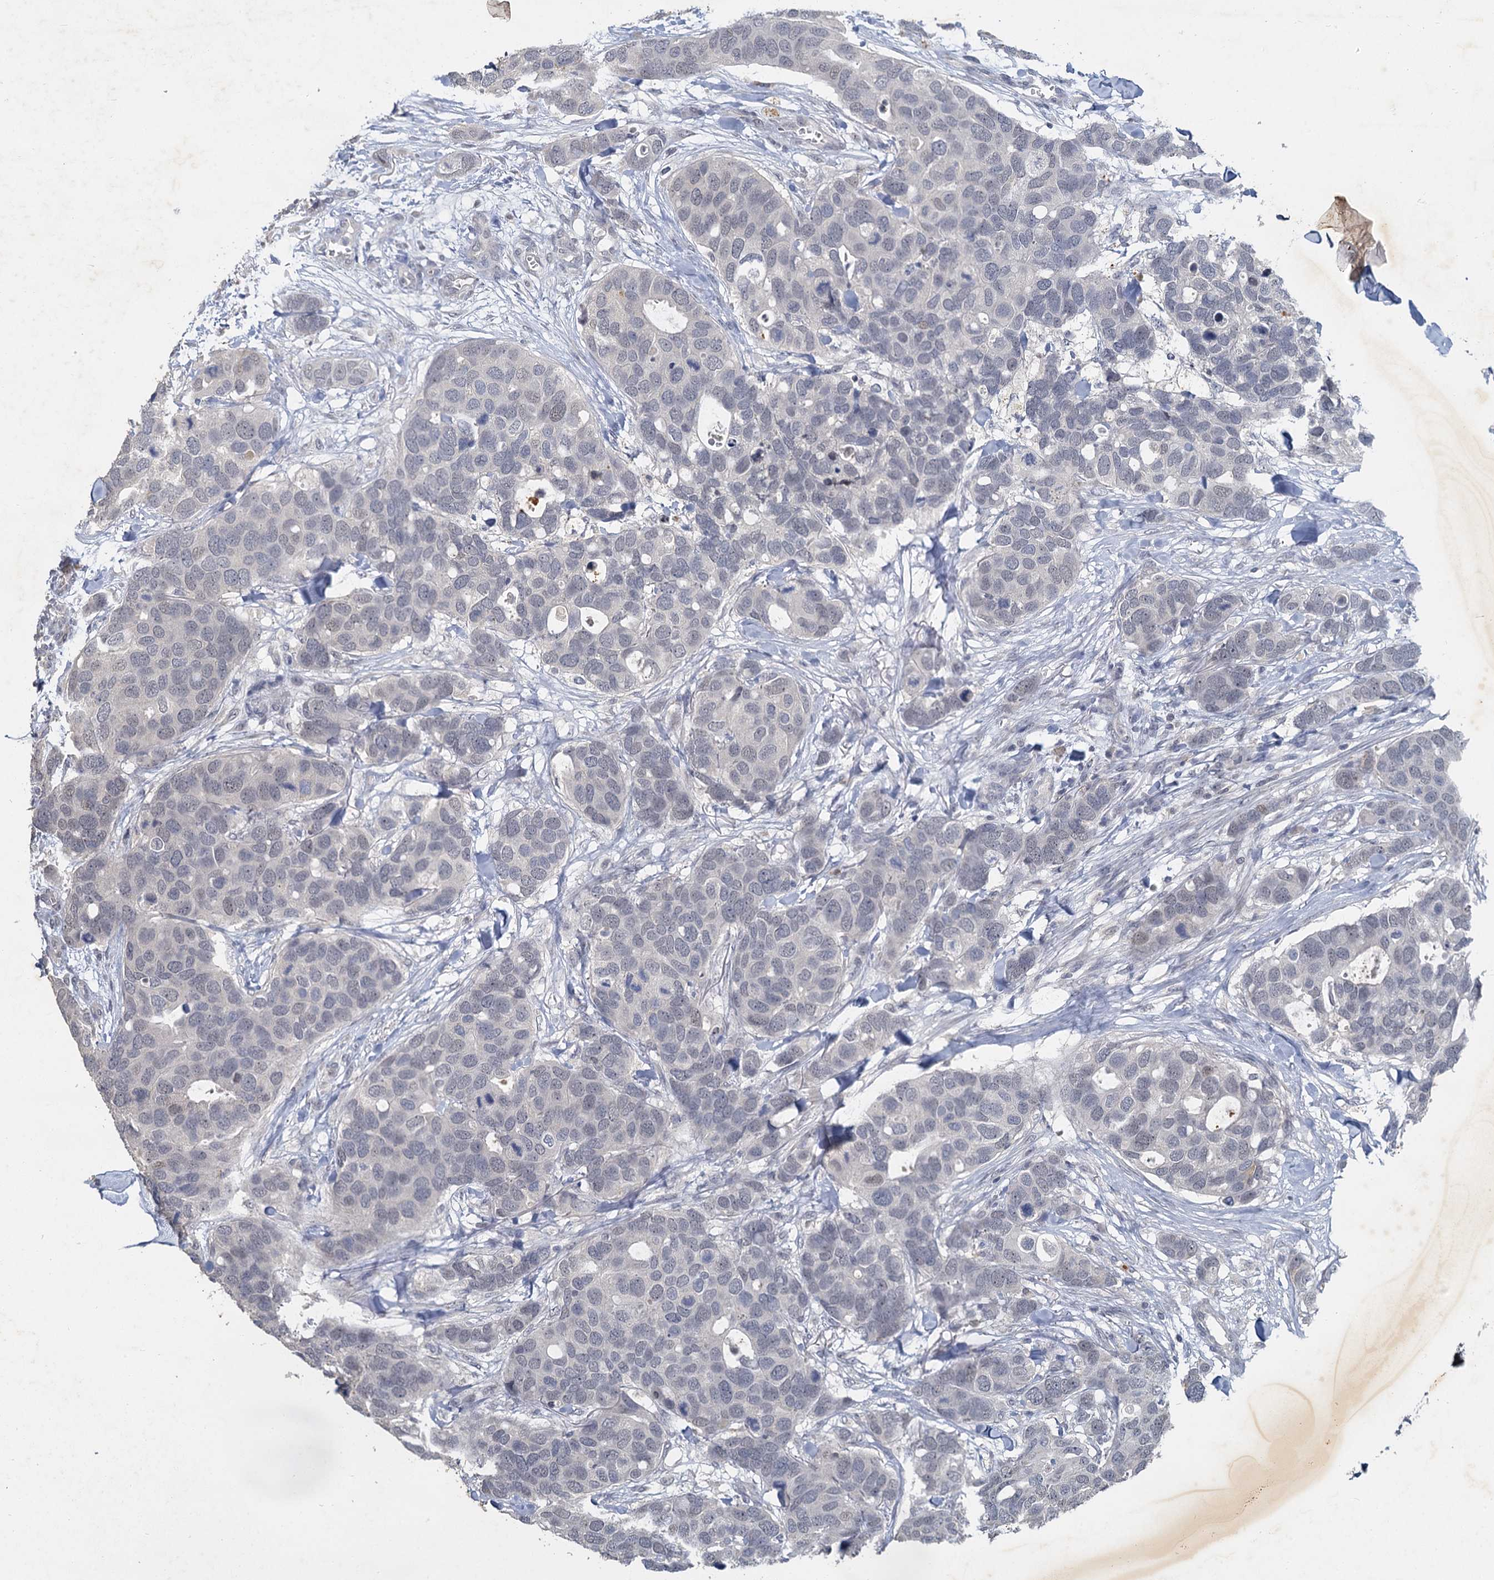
{"staining": {"intensity": "moderate", "quantity": "<25%", "location": "cytoplasmic/membranous"}, "tissue": "breast cancer", "cell_type": "Tumor cells", "image_type": "cancer", "snomed": [{"axis": "morphology", "description": "Duct carcinoma"}, {"axis": "topography", "description": "Breast"}], "caption": "About <25% of tumor cells in human breast intraductal carcinoma display moderate cytoplasmic/membranous protein expression as visualized by brown immunohistochemical staining.", "gene": "MUCL1", "patient": {"sex": "female", "age": 83}}